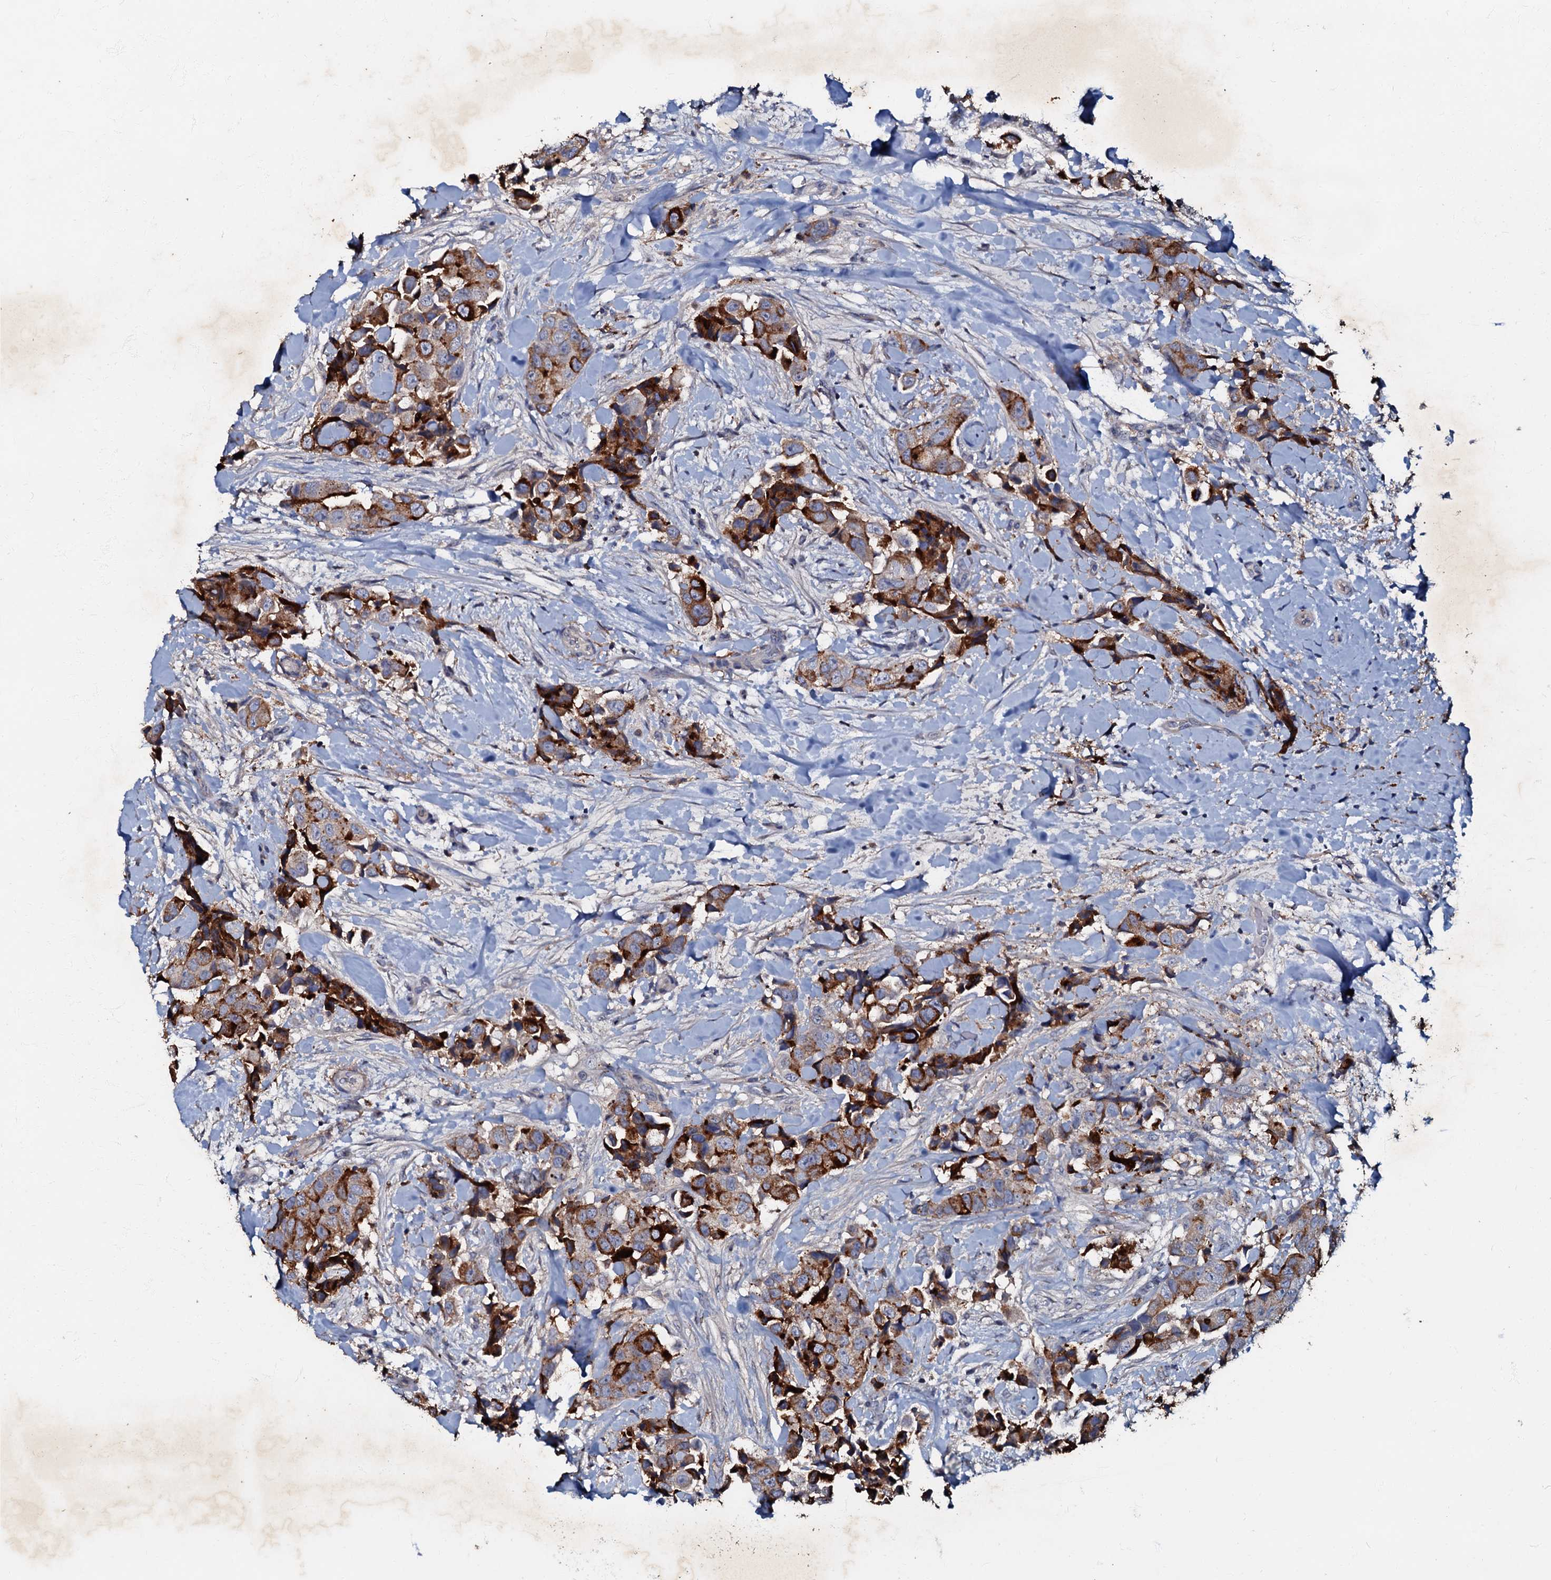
{"staining": {"intensity": "strong", "quantity": ">75%", "location": "cytoplasmic/membranous"}, "tissue": "breast cancer", "cell_type": "Tumor cells", "image_type": "cancer", "snomed": [{"axis": "morphology", "description": "Normal tissue, NOS"}, {"axis": "morphology", "description": "Duct carcinoma"}, {"axis": "topography", "description": "Breast"}], "caption": "High-power microscopy captured an IHC image of breast cancer (infiltrating ductal carcinoma), revealing strong cytoplasmic/membranous staining in about >75% of tumor cells.", "gene": "MANSC4", "patient": {"sex": "female", "age": 62}}